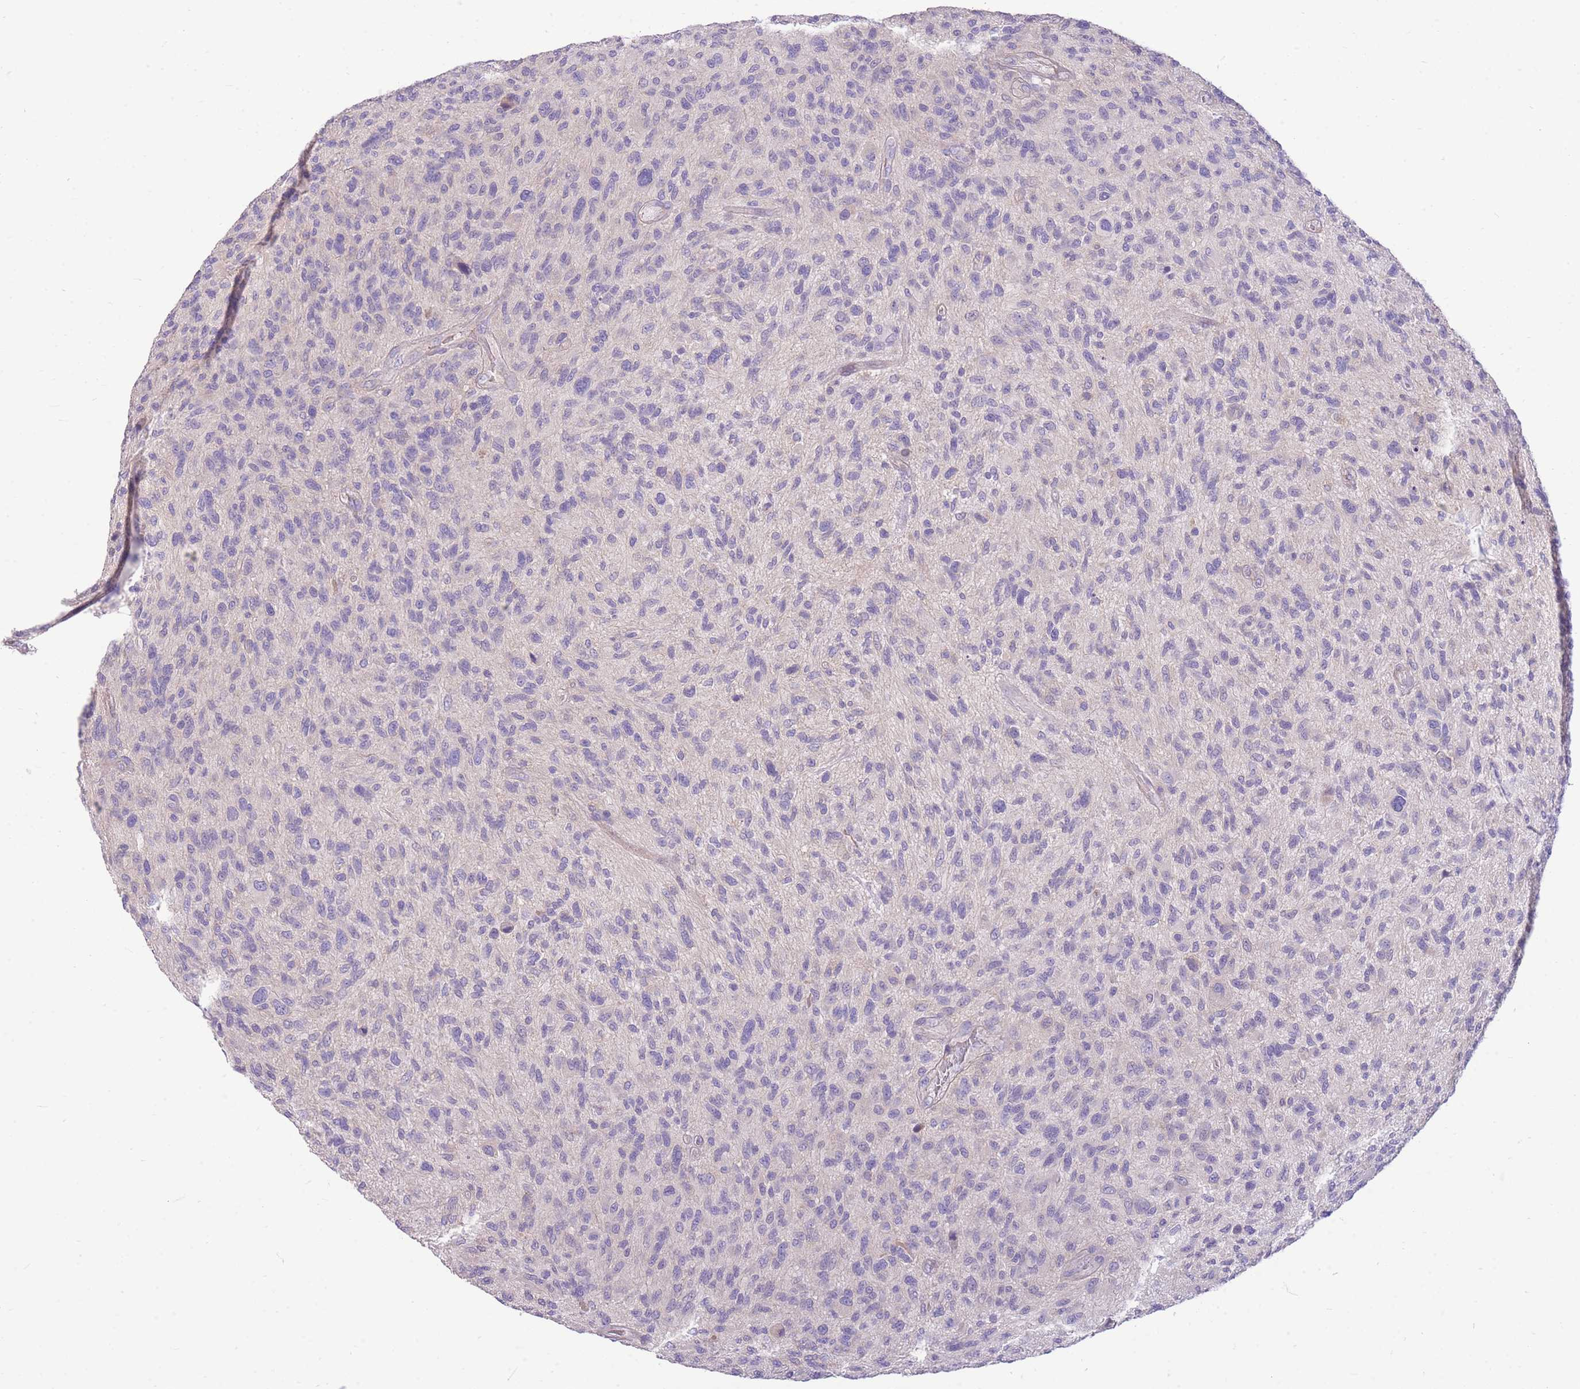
{"staining": {"intensity": "negative", "quantity": "none", "location": "none"}, "tissue": "glioma", "cell_type": "Tumor cells", "image_type": "cancer", "snomed": [{"axis": "morphology", "description": "Glioma, malignant, High grade"}, {"axis": "topography", "description": "Brain"}], "caption": "DAB immunohistochemical staining of glioma exhibits no significant positivity in tumor cells.", "gene": "OR5T1", "patient": {"sex": "male", "age": 47}}